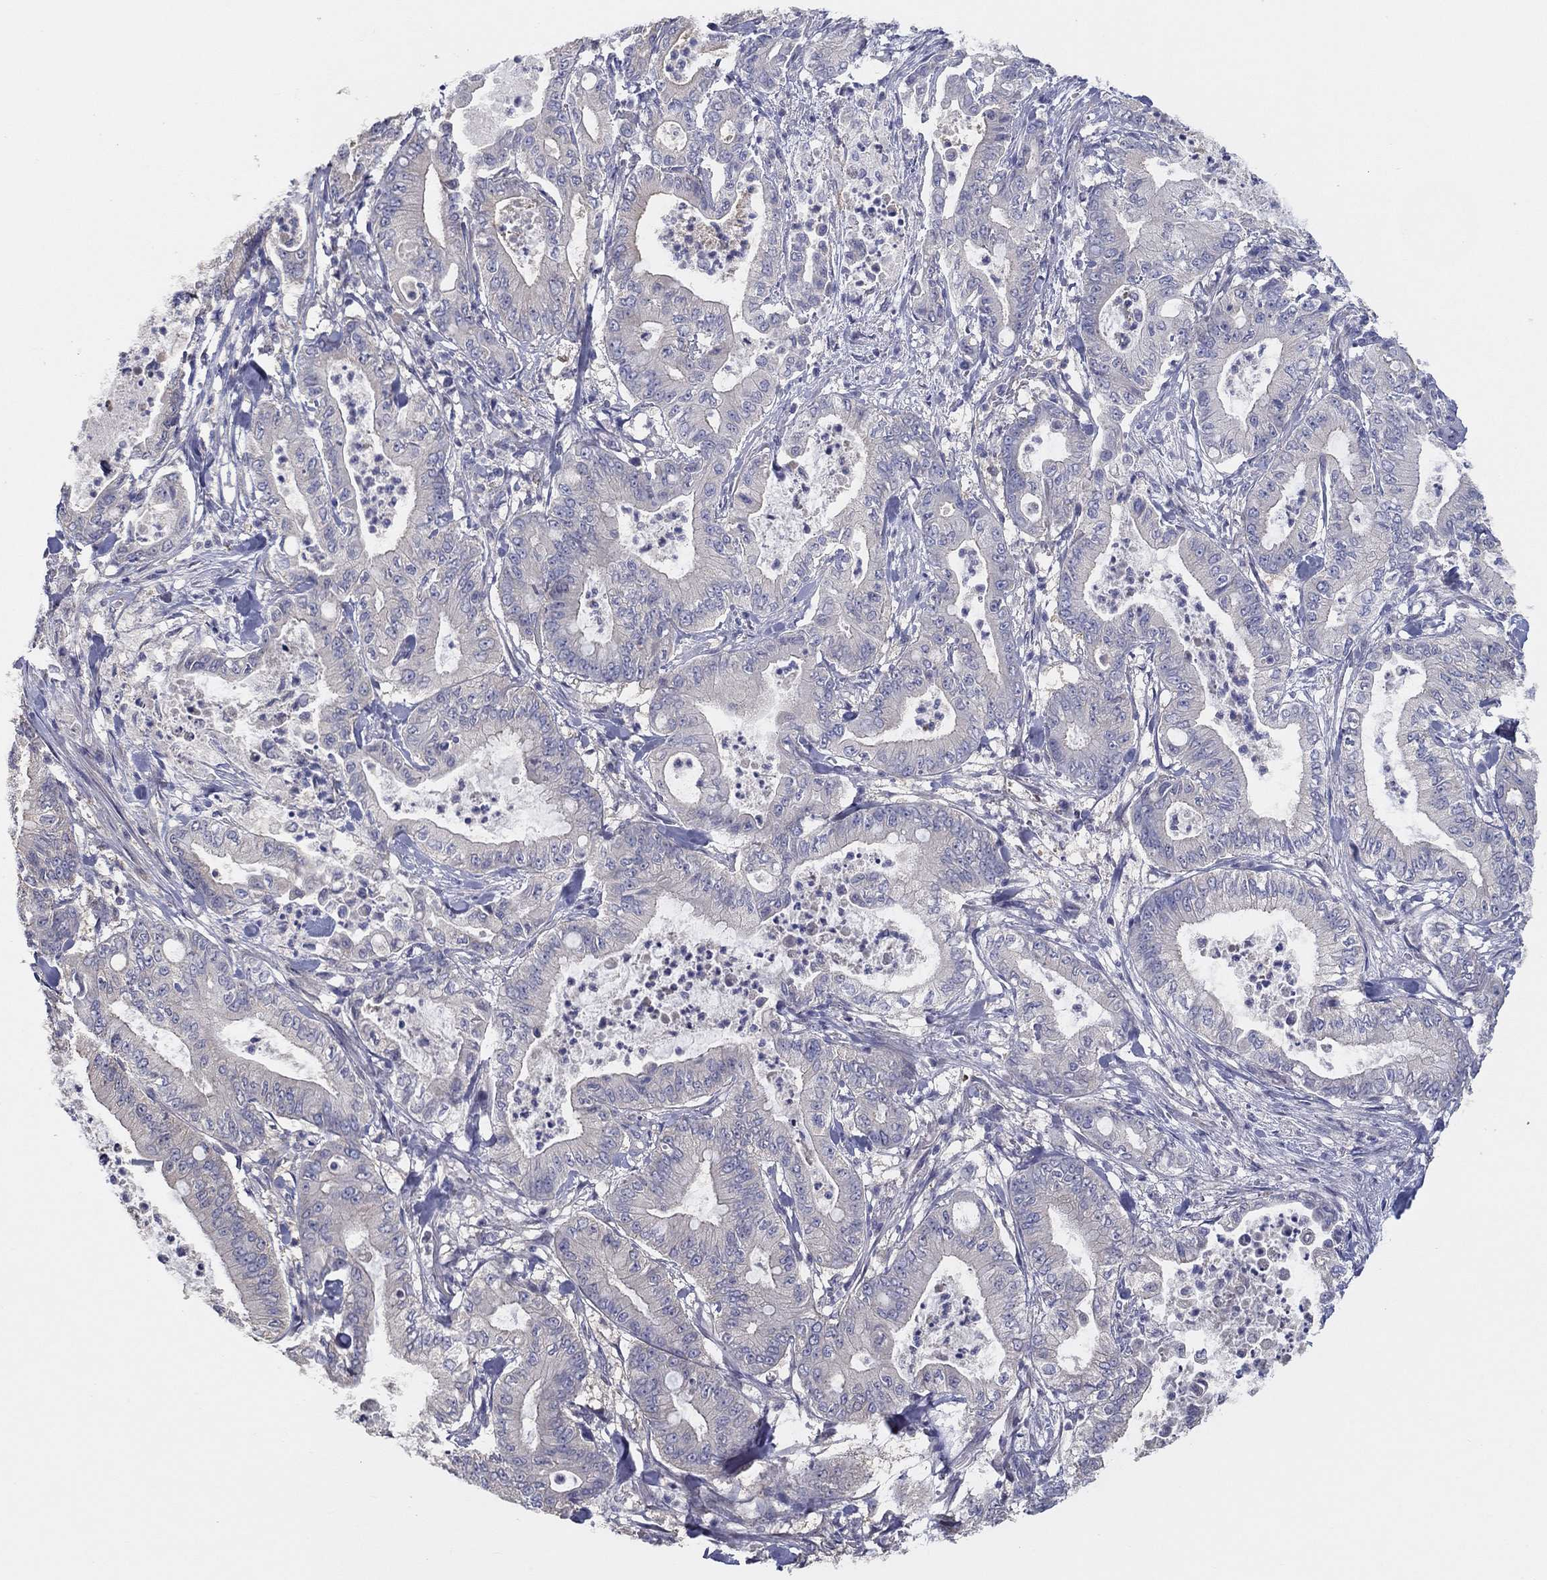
{"staining": {"intensity": "negative", "quantity": "none", "location": "none"}, "tissue": "pancreatic cancer", "cell_type": "Tumor cells", "image_type": "cancer", "snomed": [{"axis": "morphology", "description": "Adenocarcinoma, NOS"}, {"axis": "topography", "description": "Pancreas"}], "caption": "Immunohistochemical staining of adenocarcinoma (pancreatic) displays no significant expression in tumor cells. (Immunohistochemistry (ihc), brightfield microscopy, high magnification).", "gene": "DOCK3", "patient": {"sex": "male", "age": 71}}